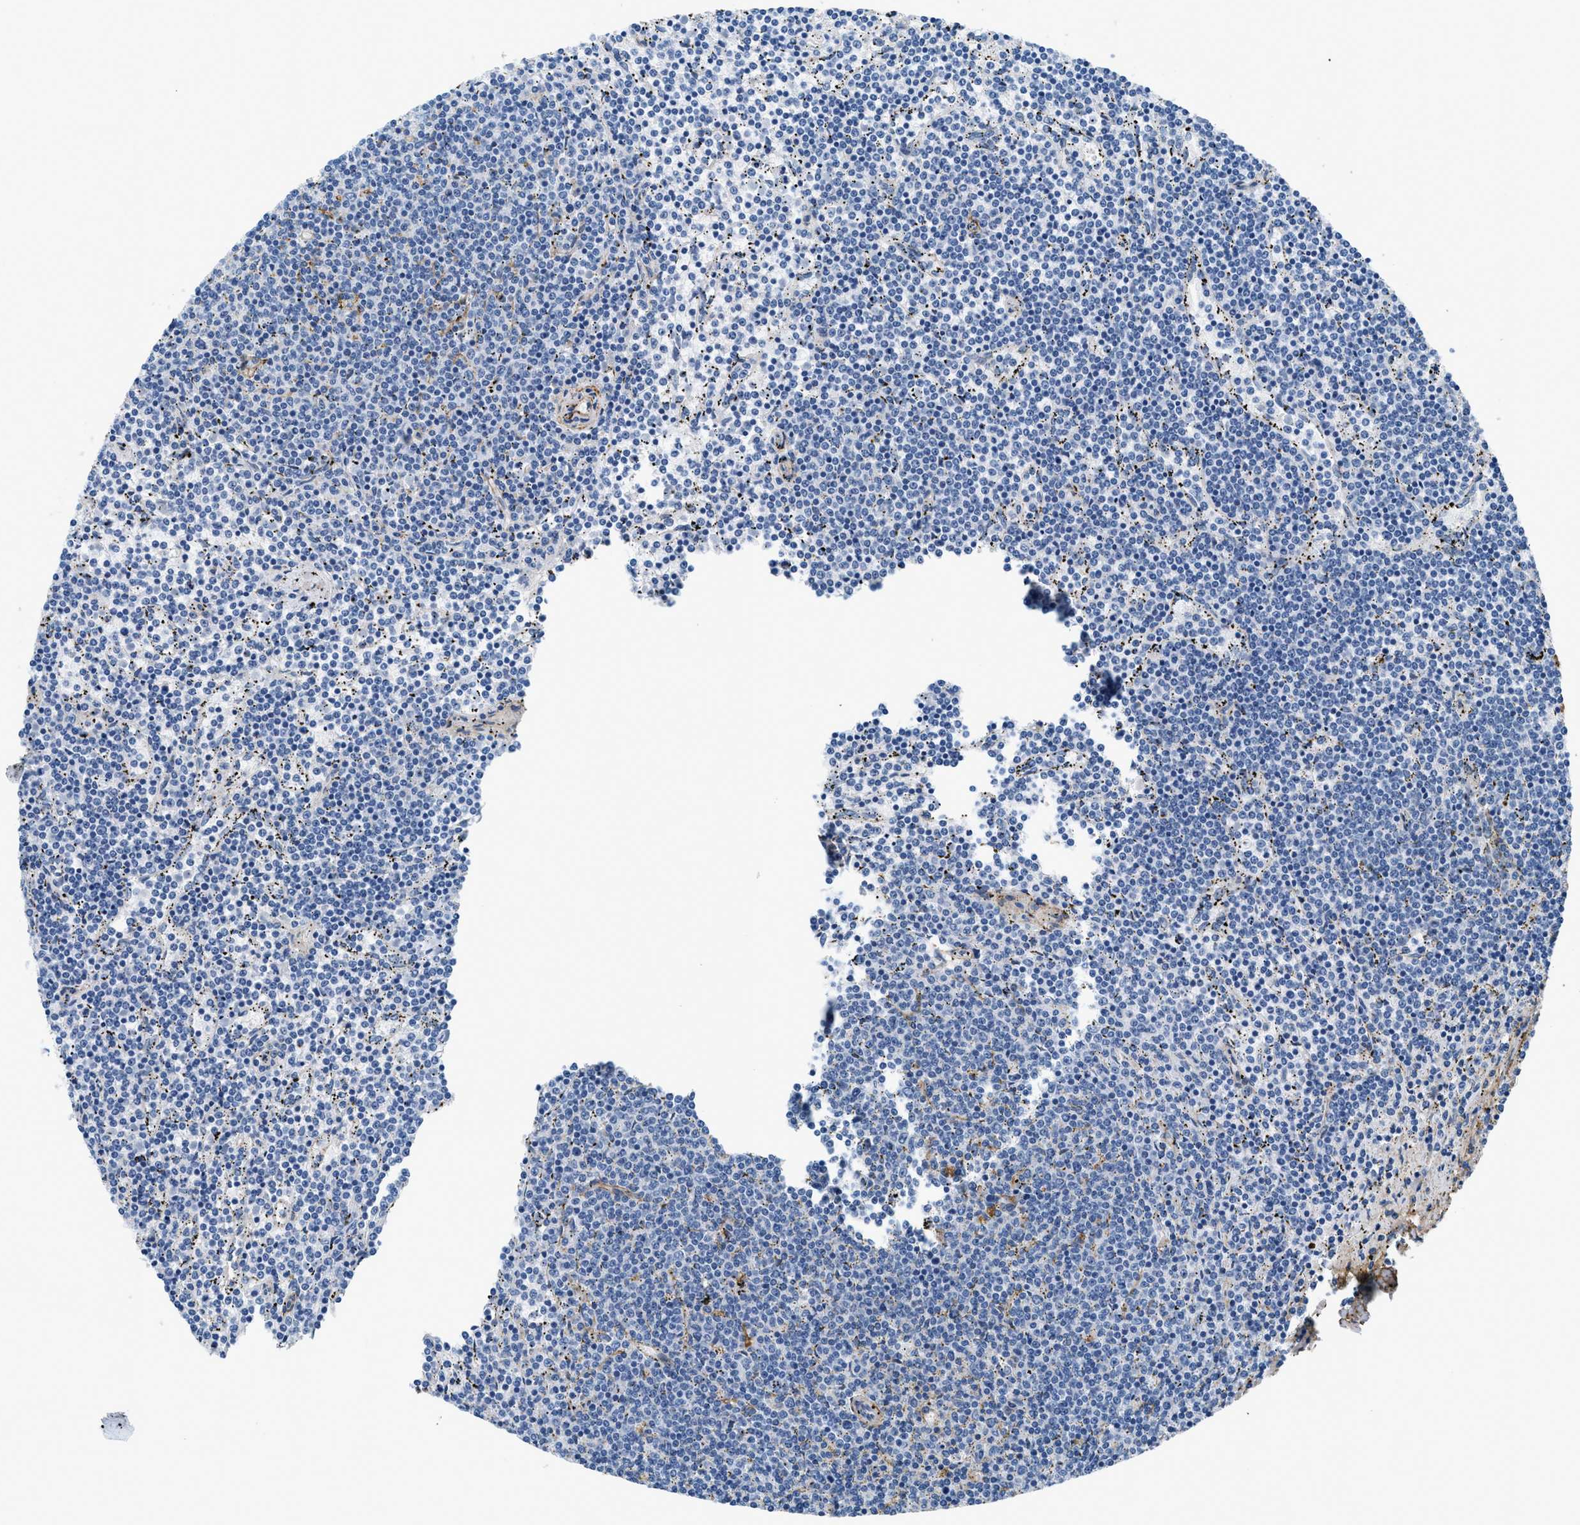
{"staining": {"intensity": "negative", "quantity": "none", "location": "none"}, "tissue": "lymphoma", "cell_type": "Tumor cells", "image_type": "cancer", "snomed": [{"axis": "morphology", "description": "Malignant lymphoma, non-Hodgkin's type, Low grade"}, {"axis": "topography", "description": "Spleen"}], "caption": "This is an immunohistochemistry micrograph of malignant lymphoma, non-Hodgkin's type (low-grade). There is no staining in tumor cells.", "gene": "FBN1", "patient": {"sex": "female", "age": 50}}